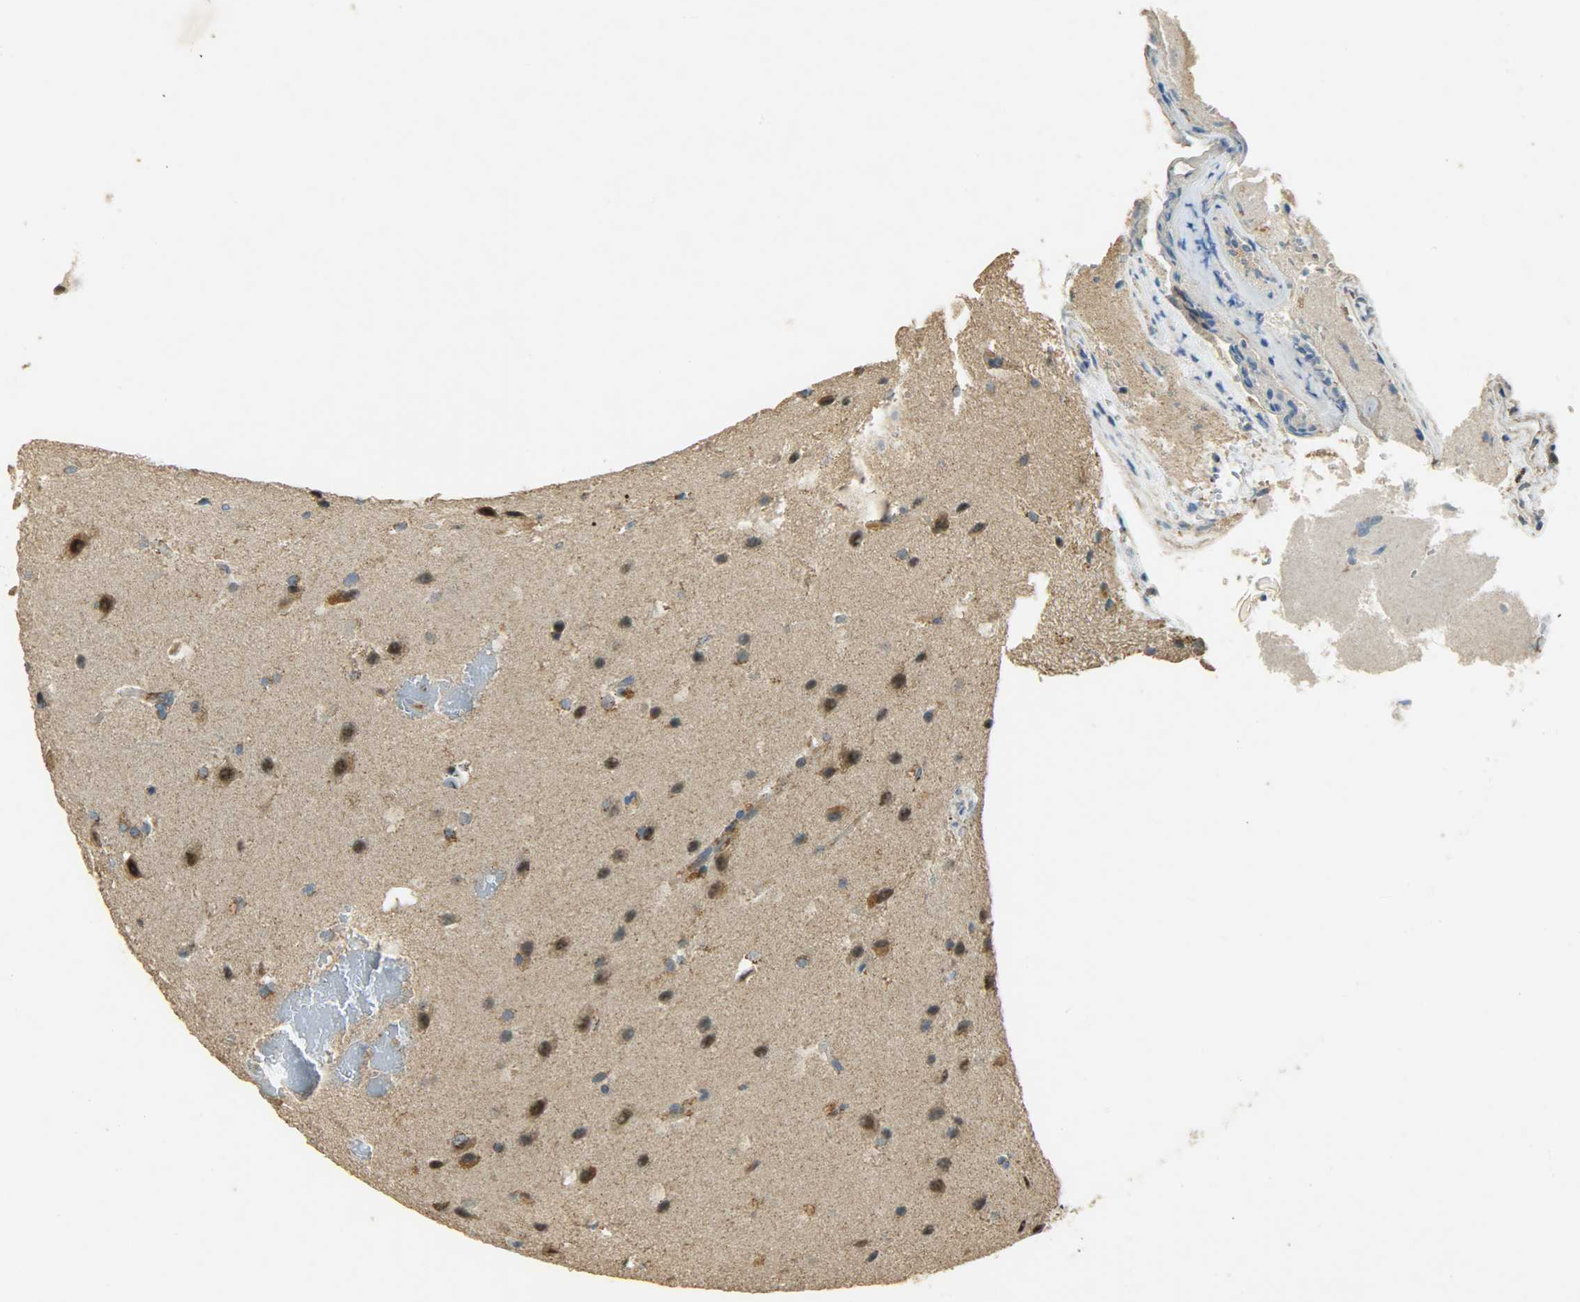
{"staining": {"intensity": "weak", "quantity": "25%-75%", "location": "cytoplasmic/membranous"}, "tissue": "glioma", "cell_type": "Tumor cells", "image_type": "cancer", "snomed": [{"axis": "morphology", "description": "Glioma, malignant, Low grade"}, {"axis": "topography", "description": "Cerebral cortex"}], "caption": "Weak cytoplasmic/membranous positivity is seen in about 25%-75% of tumor cells in glioma. The protein is shown in brown color, while the nuclei are stained blue.", "gene": "HDHD5", "patient": {"sex": "female", "age": 47}}